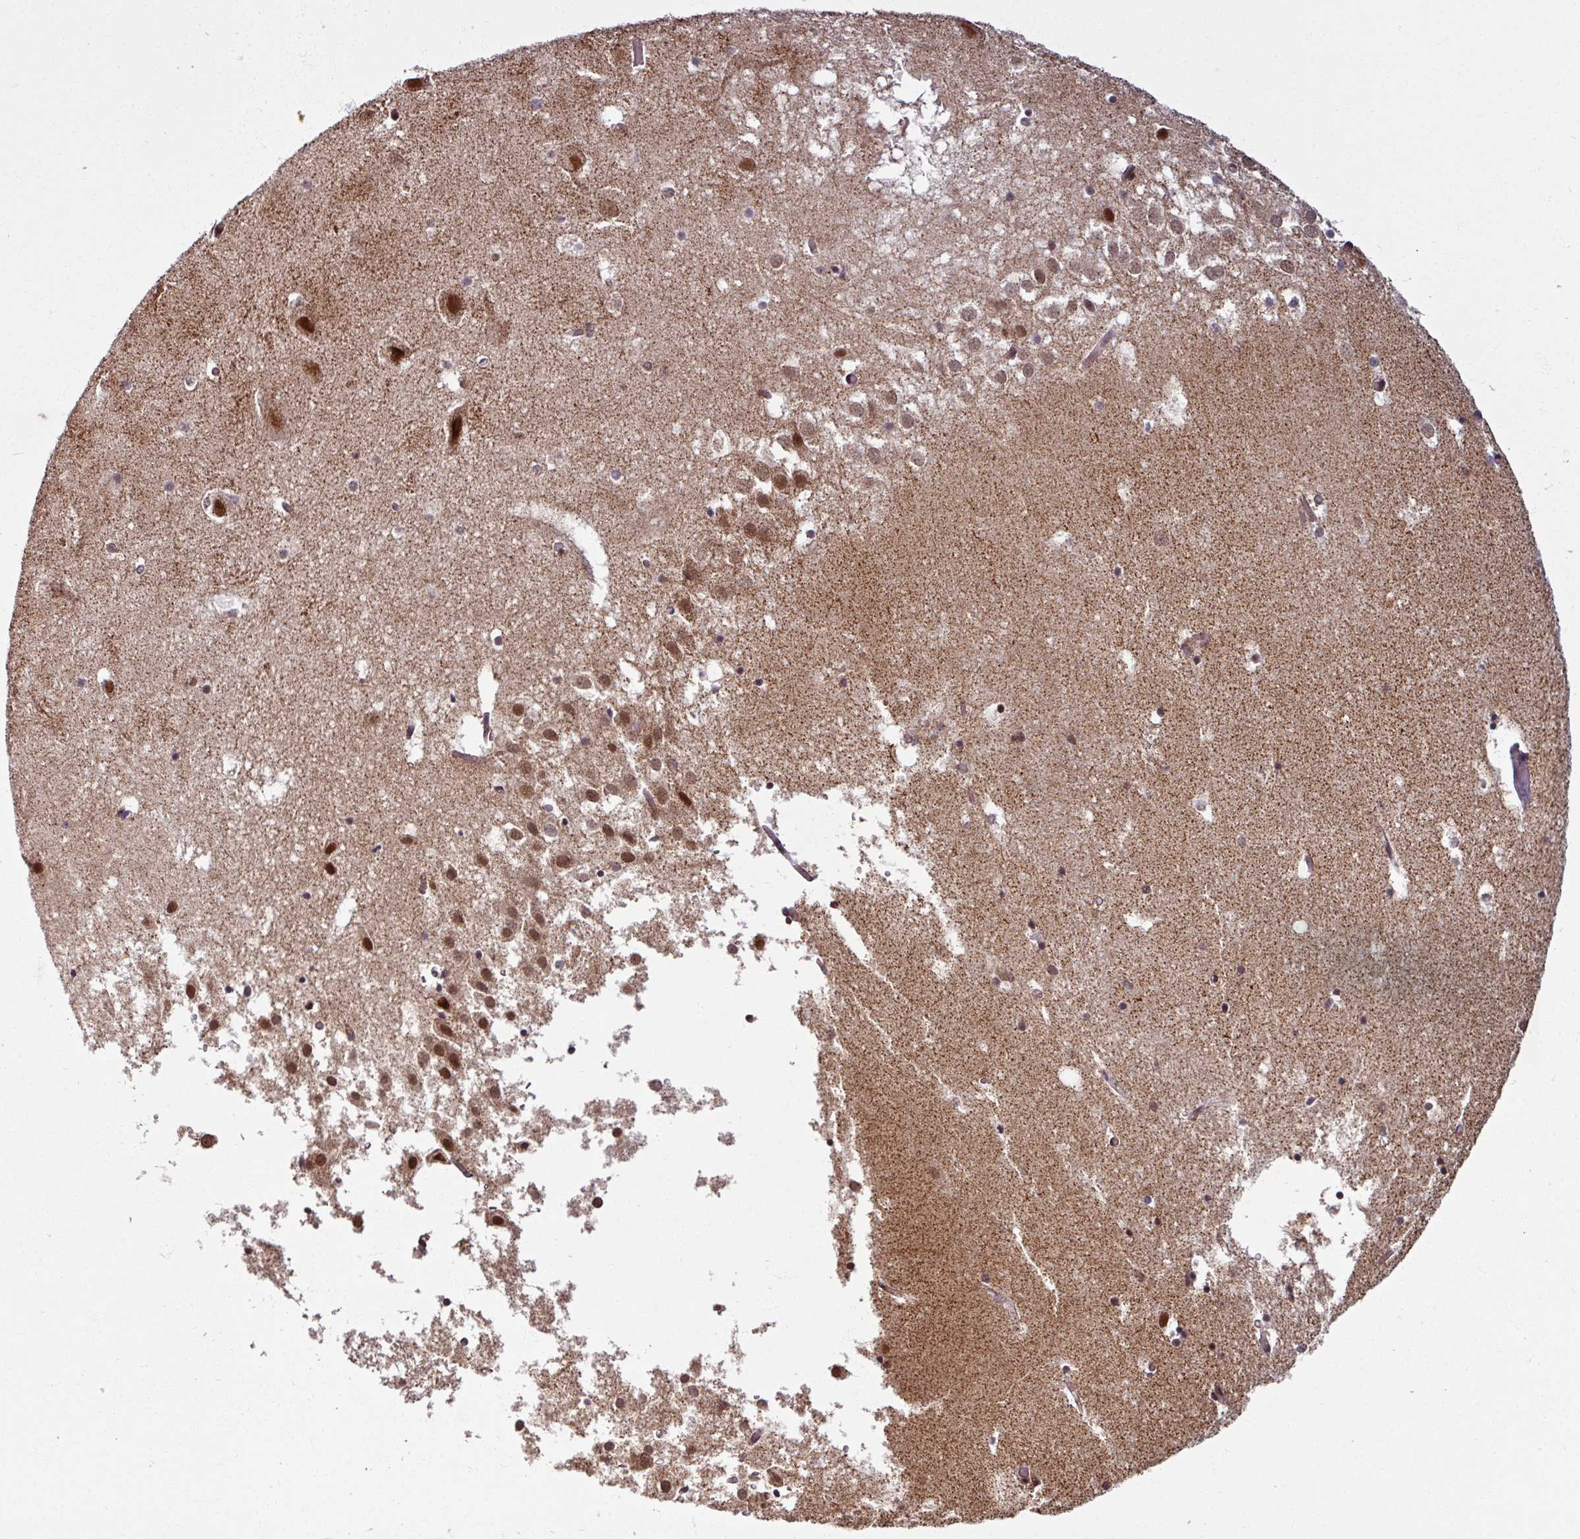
{"staining": {"intensity": "strong", "quantity": "25%-75%", "location": "nuclear"}, "tissue": "hippocampus", "cell_type": "Glial cells", "image_type": "normal", "snomed": [{"axis": "morphology", "description": "Normal tissue, NOS"}, {"axis": "topography", "description": "Hippocampus"}], "caption": "This is a micrograph of immunohistochemistry (IHC) staining of unremarkable hippocampus, which shows strong positivity in the nuclear of glial cells.", "gene": "SWI5", "patient": {"sex": "female", "age": 52}}